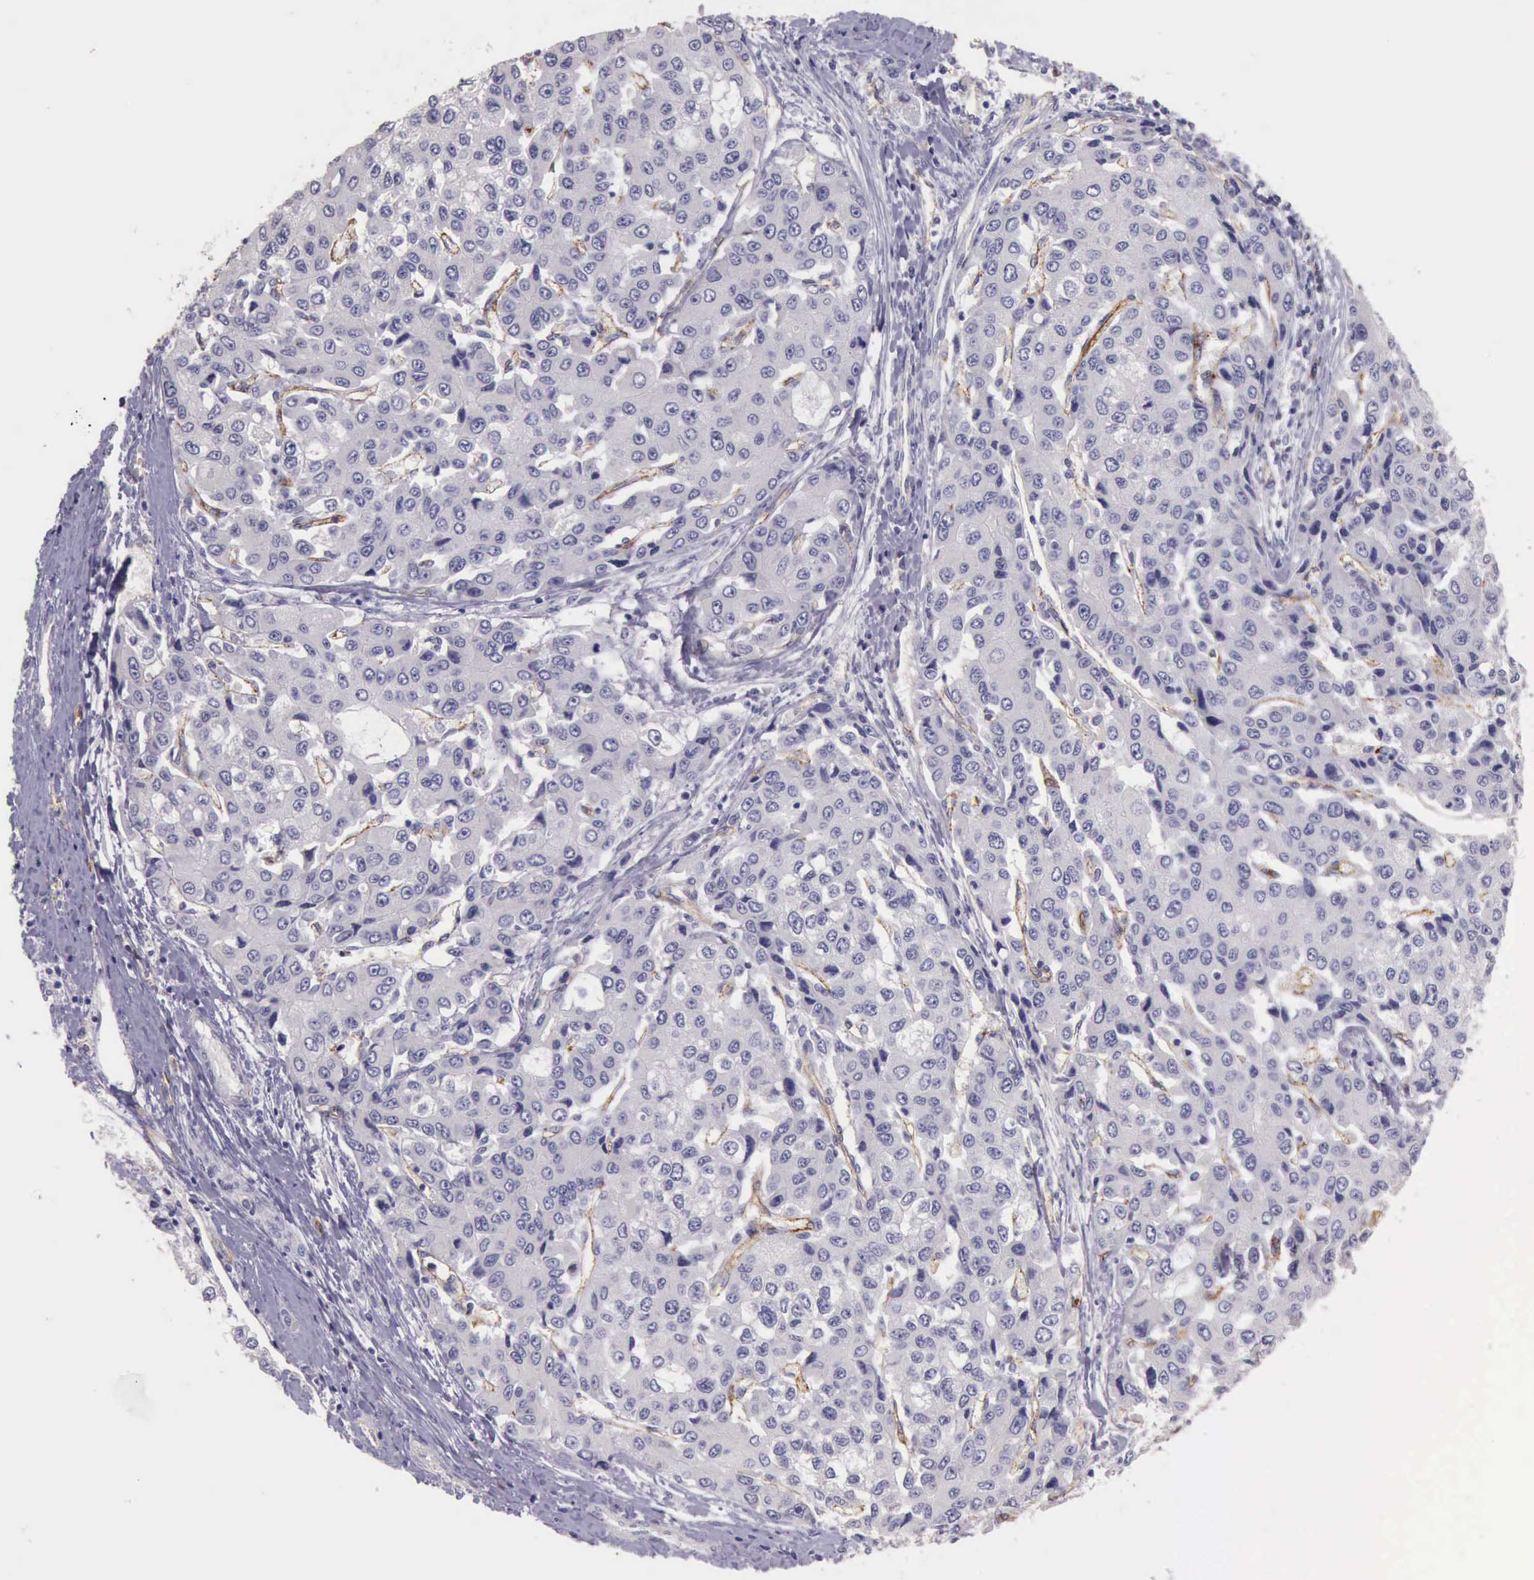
{"staining": {"intensity": "negative", "quantity": "none", "location": "none"}, "tissue": "liver cancer", "cell_type": "Tumor cells", "image_type": "cancer", "snomed": [{"axis": "morphology", "description": "Carcinoma, Hepatocellular, NOS"}, {"axis": "topography", "description": "Liver"}], "caption": "This is a histopathology image of IHC staining of liver cancer, which shows no positivity in tumor cells. (Stains: DAB (3,3'-diaminobenzidine) immunohistochemistry (IHC) with hematoxylin counter stain, Microscopy: brightfield microscopy at high magnification).", "gene": "TCEANC", "patient": {"sex": "female", "age": 66}}